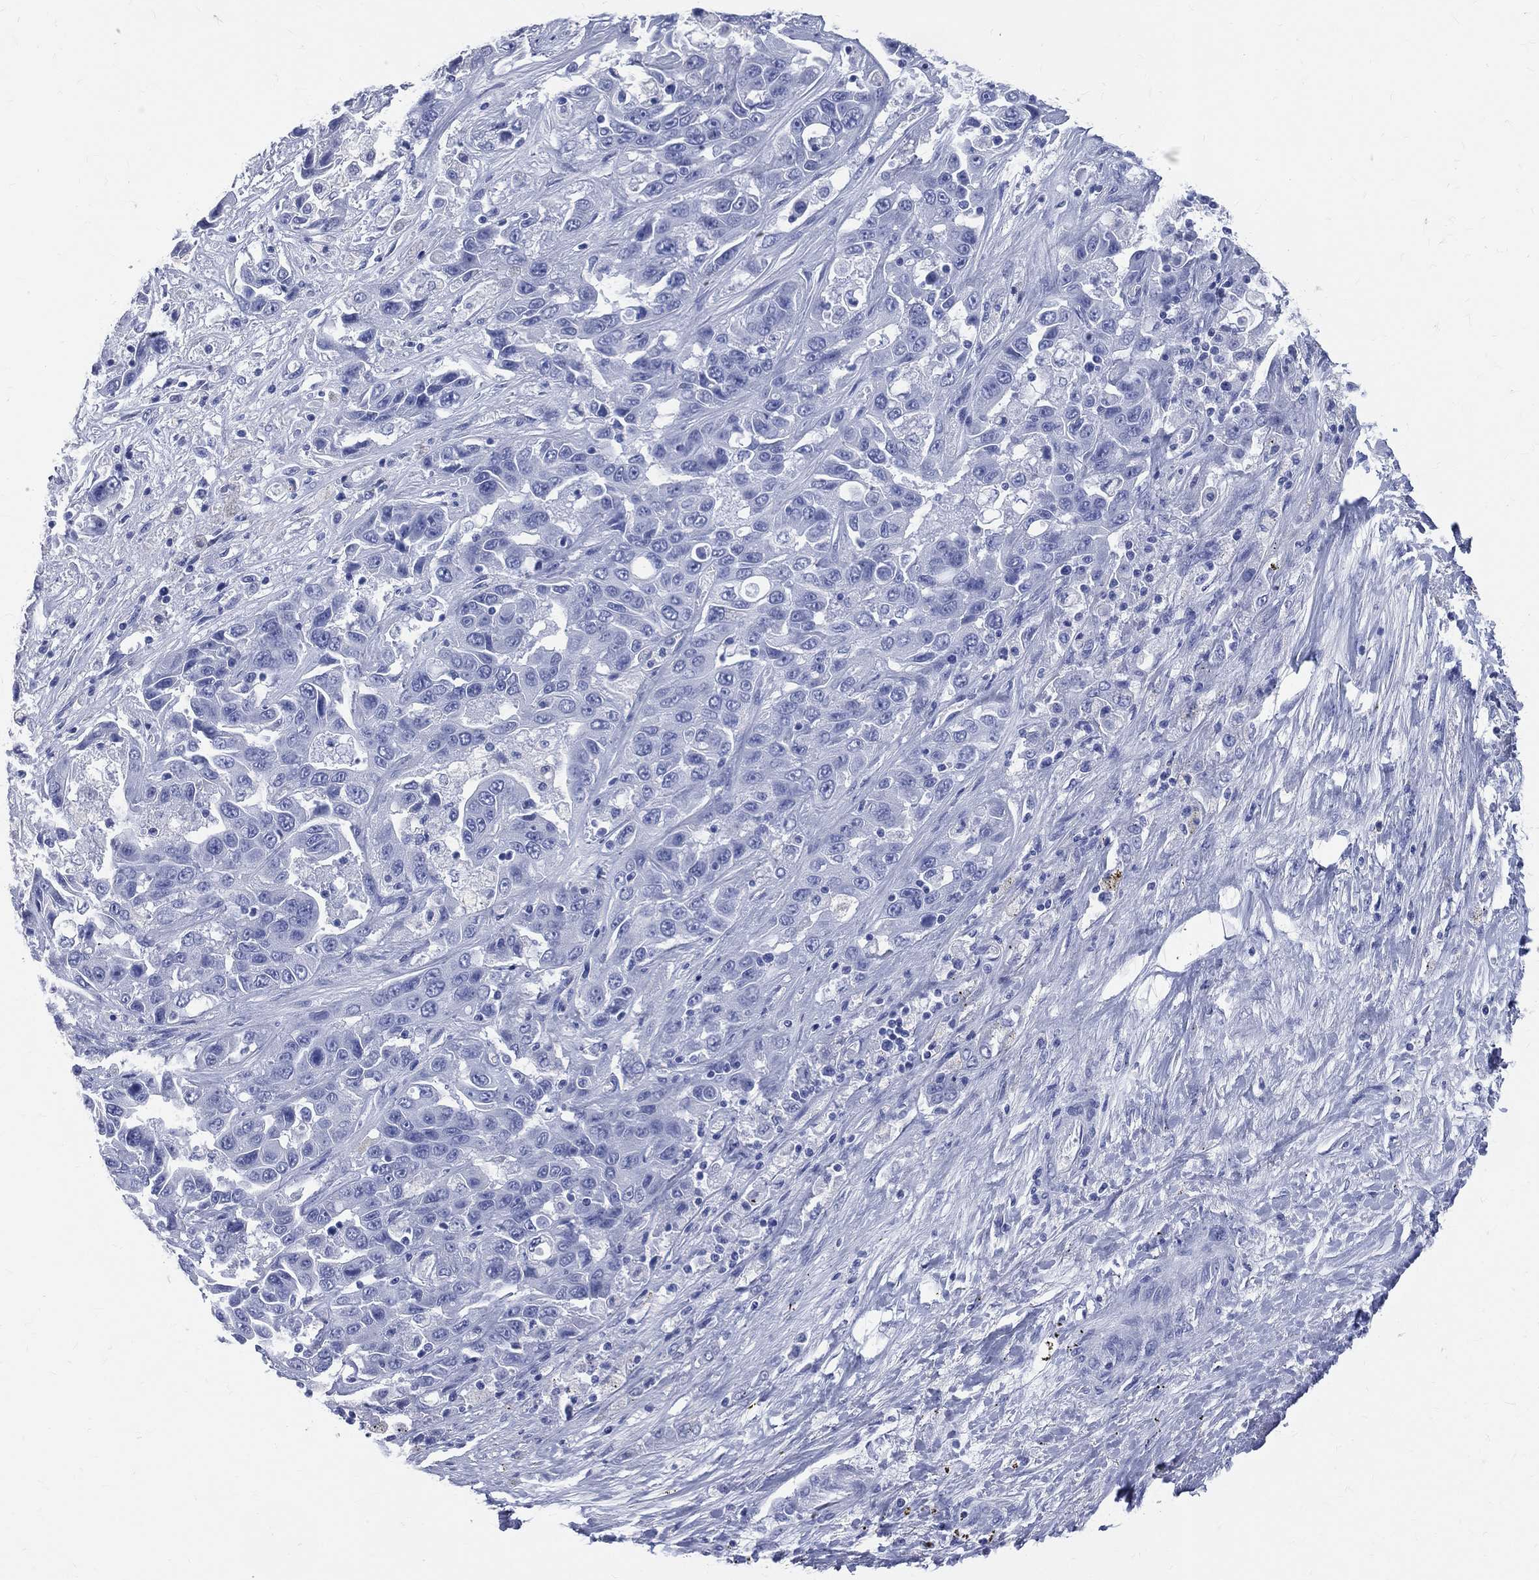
{"staining": {"intensity": "negative", "quantity": "none", "location": "none"}, "tissue": "liver cancer", "cell_type": "Tumor cells", "image_type": "cancer", "snomed": [{"axis": "morphology", "description": "Cholangiocarcinoma"}, {"axis": "topography", "description": "Liver"}], "caption": "Tumor cells are negative for protein expression in human liver cholangiocarcinoma.", "gene": "SYP", "patient": {"sex": "female", "age": 52}}